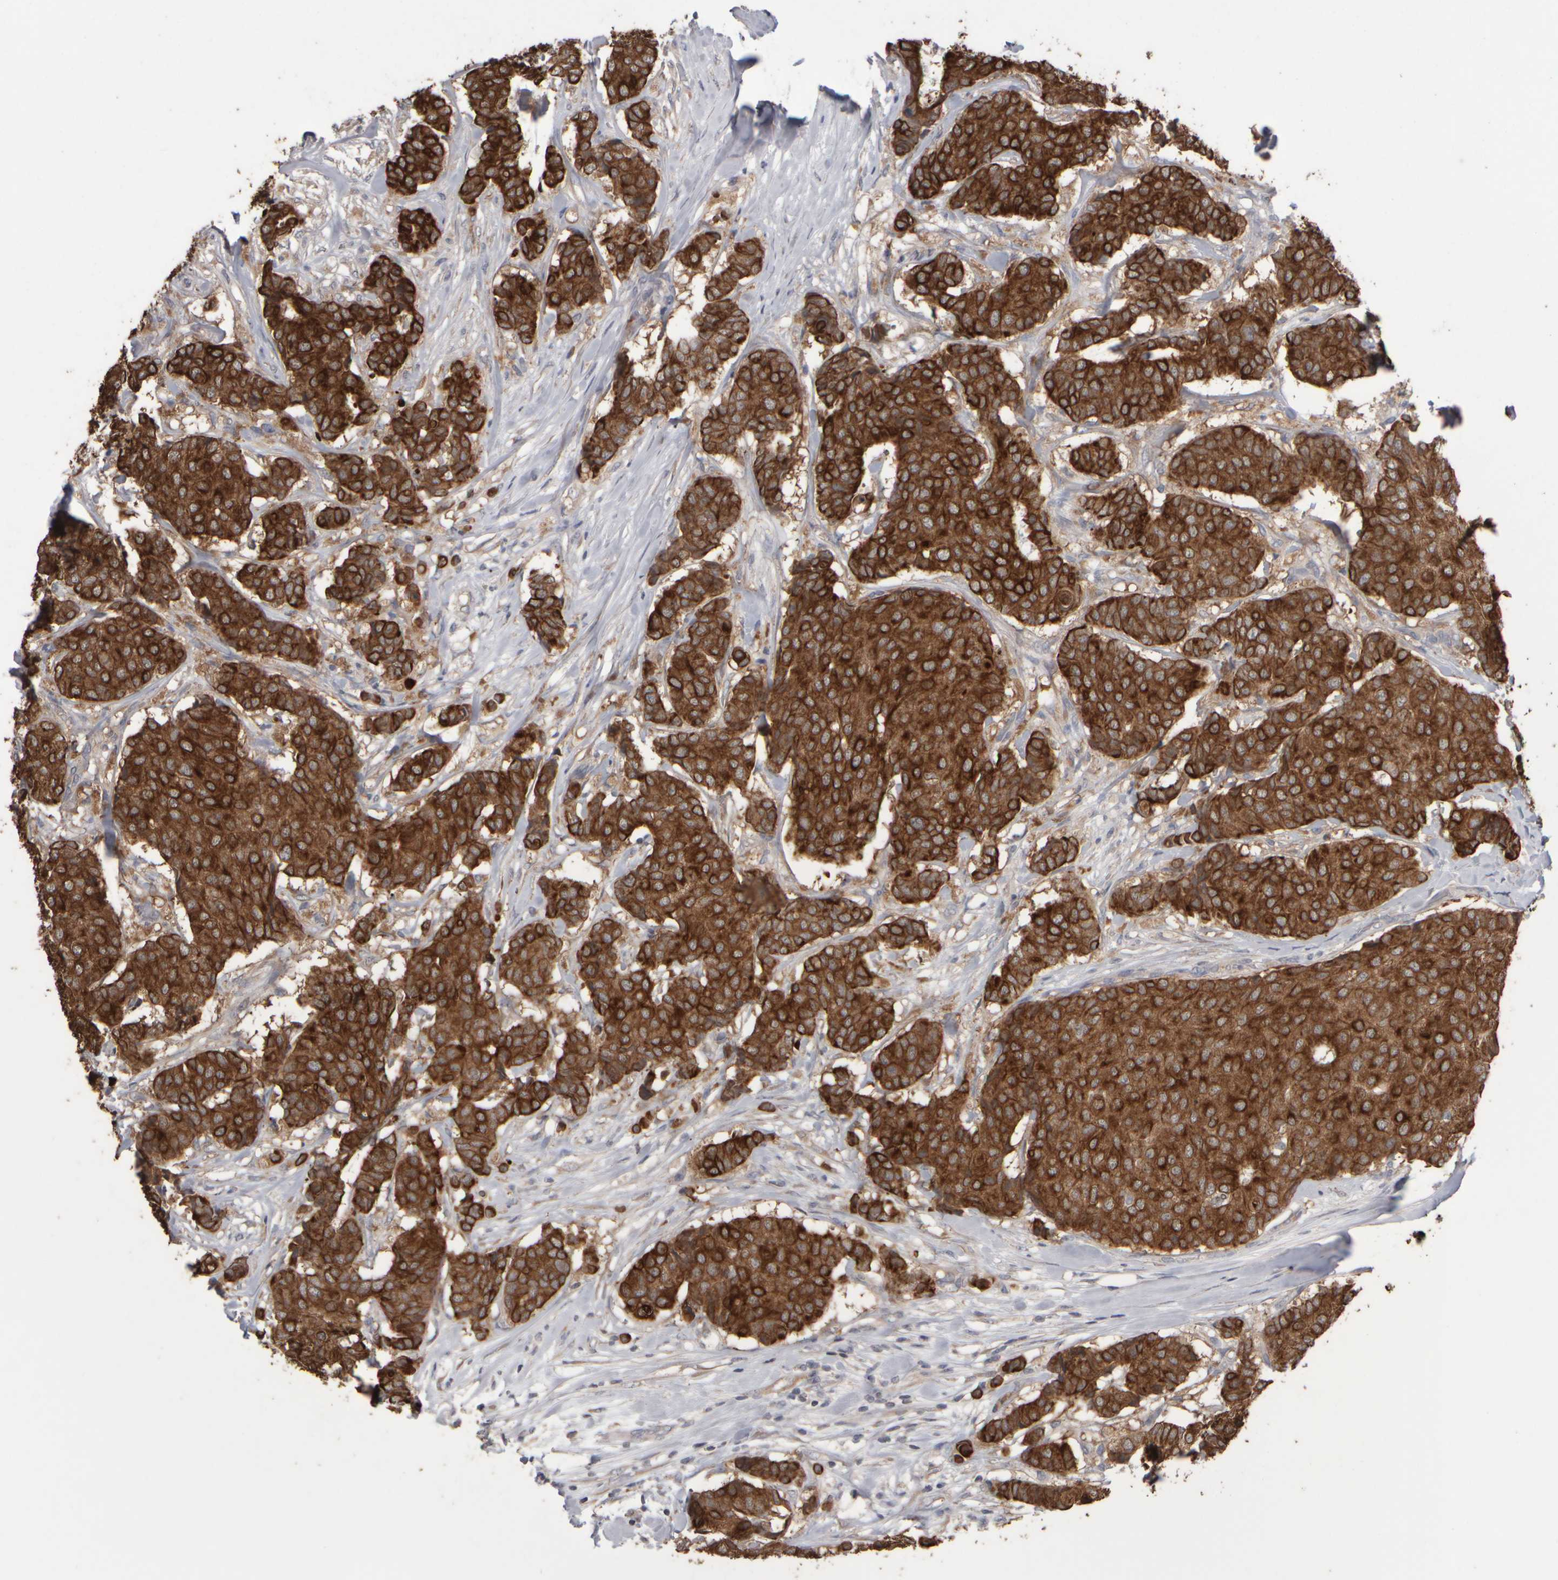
{"staining": {"intensity": "strong", "quantity": ">75%", "location": "cytoplasmic/membranous"}, "tissue": "breast cancer", "cell_type": "Tumor cells", "image_type": "cancer", "snomed": [{"axis": "morphology", "description": "Duct carcinoma"}, {"axis": "topography", "description": "Breast"}], "caption": "Strong cytoplasmic/membranous expression is identified in about >75% of tumor cells in infiltrating ductal carcinoma (breast). The staining is performed using DAB brown chromogen to label protein expression. The nuclei are counter-stained blue using hematoxylin.", "gene": "EPHX2", "patient": {"sex": "female", "age": 75}}